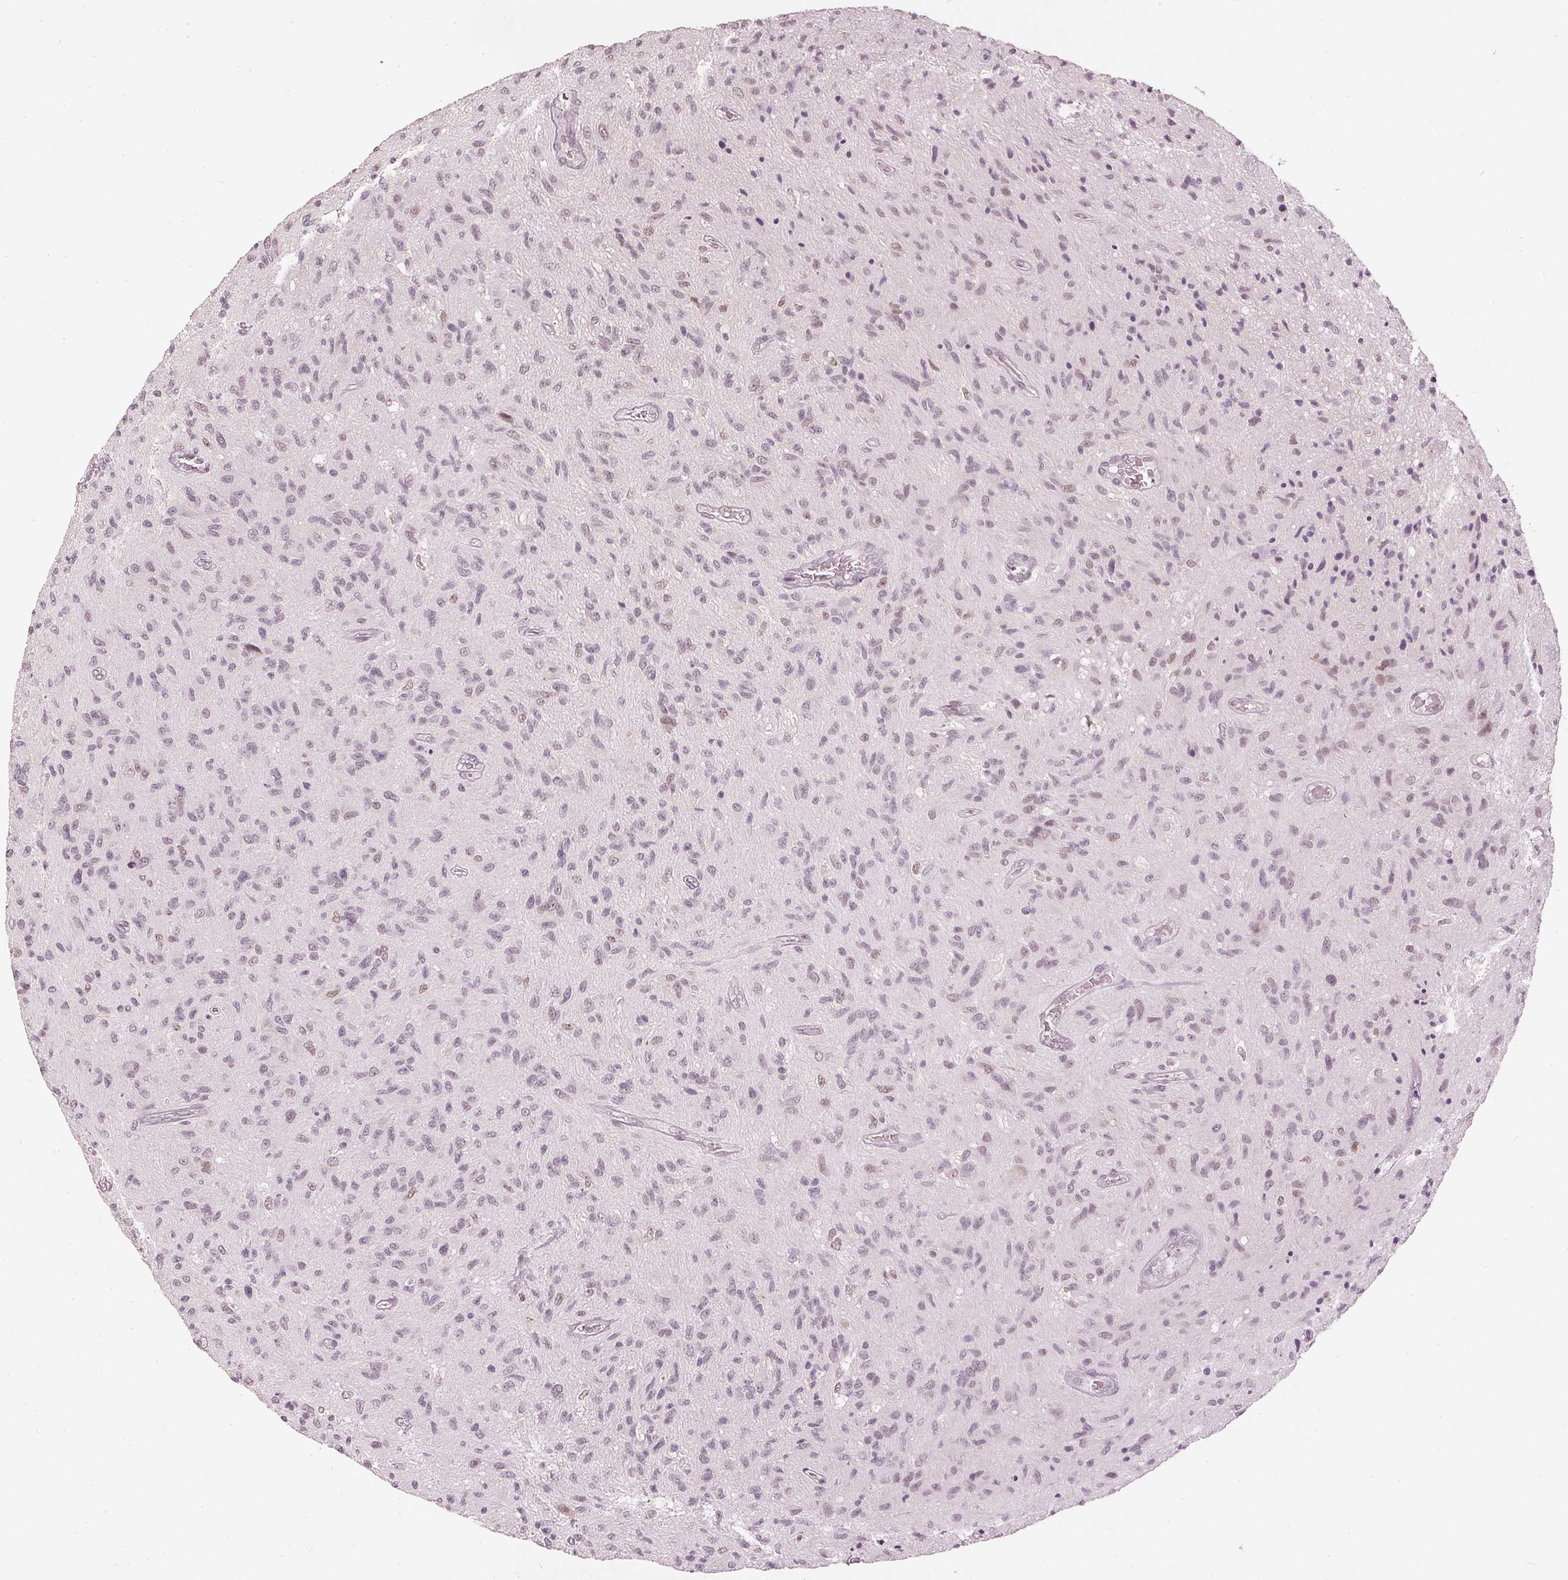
{"staining": {"intensity": "weak", "quantity": "<25%", "location": "nuclear"}, "tissue": "glioma", "cell_type": "Tumor cells", "image_type": "cancer", "snomed": [{"axis": "morphology", "description": "Glioma, malignant, High grade"}, {"axis": "topography", "description": "Brain"}], "caption": "Immunohistochemical staining of human glioma displays no significant expression in tumor cells.", "gene": "SLC39A3", "patient": {"sex": "male", "age": 54}}